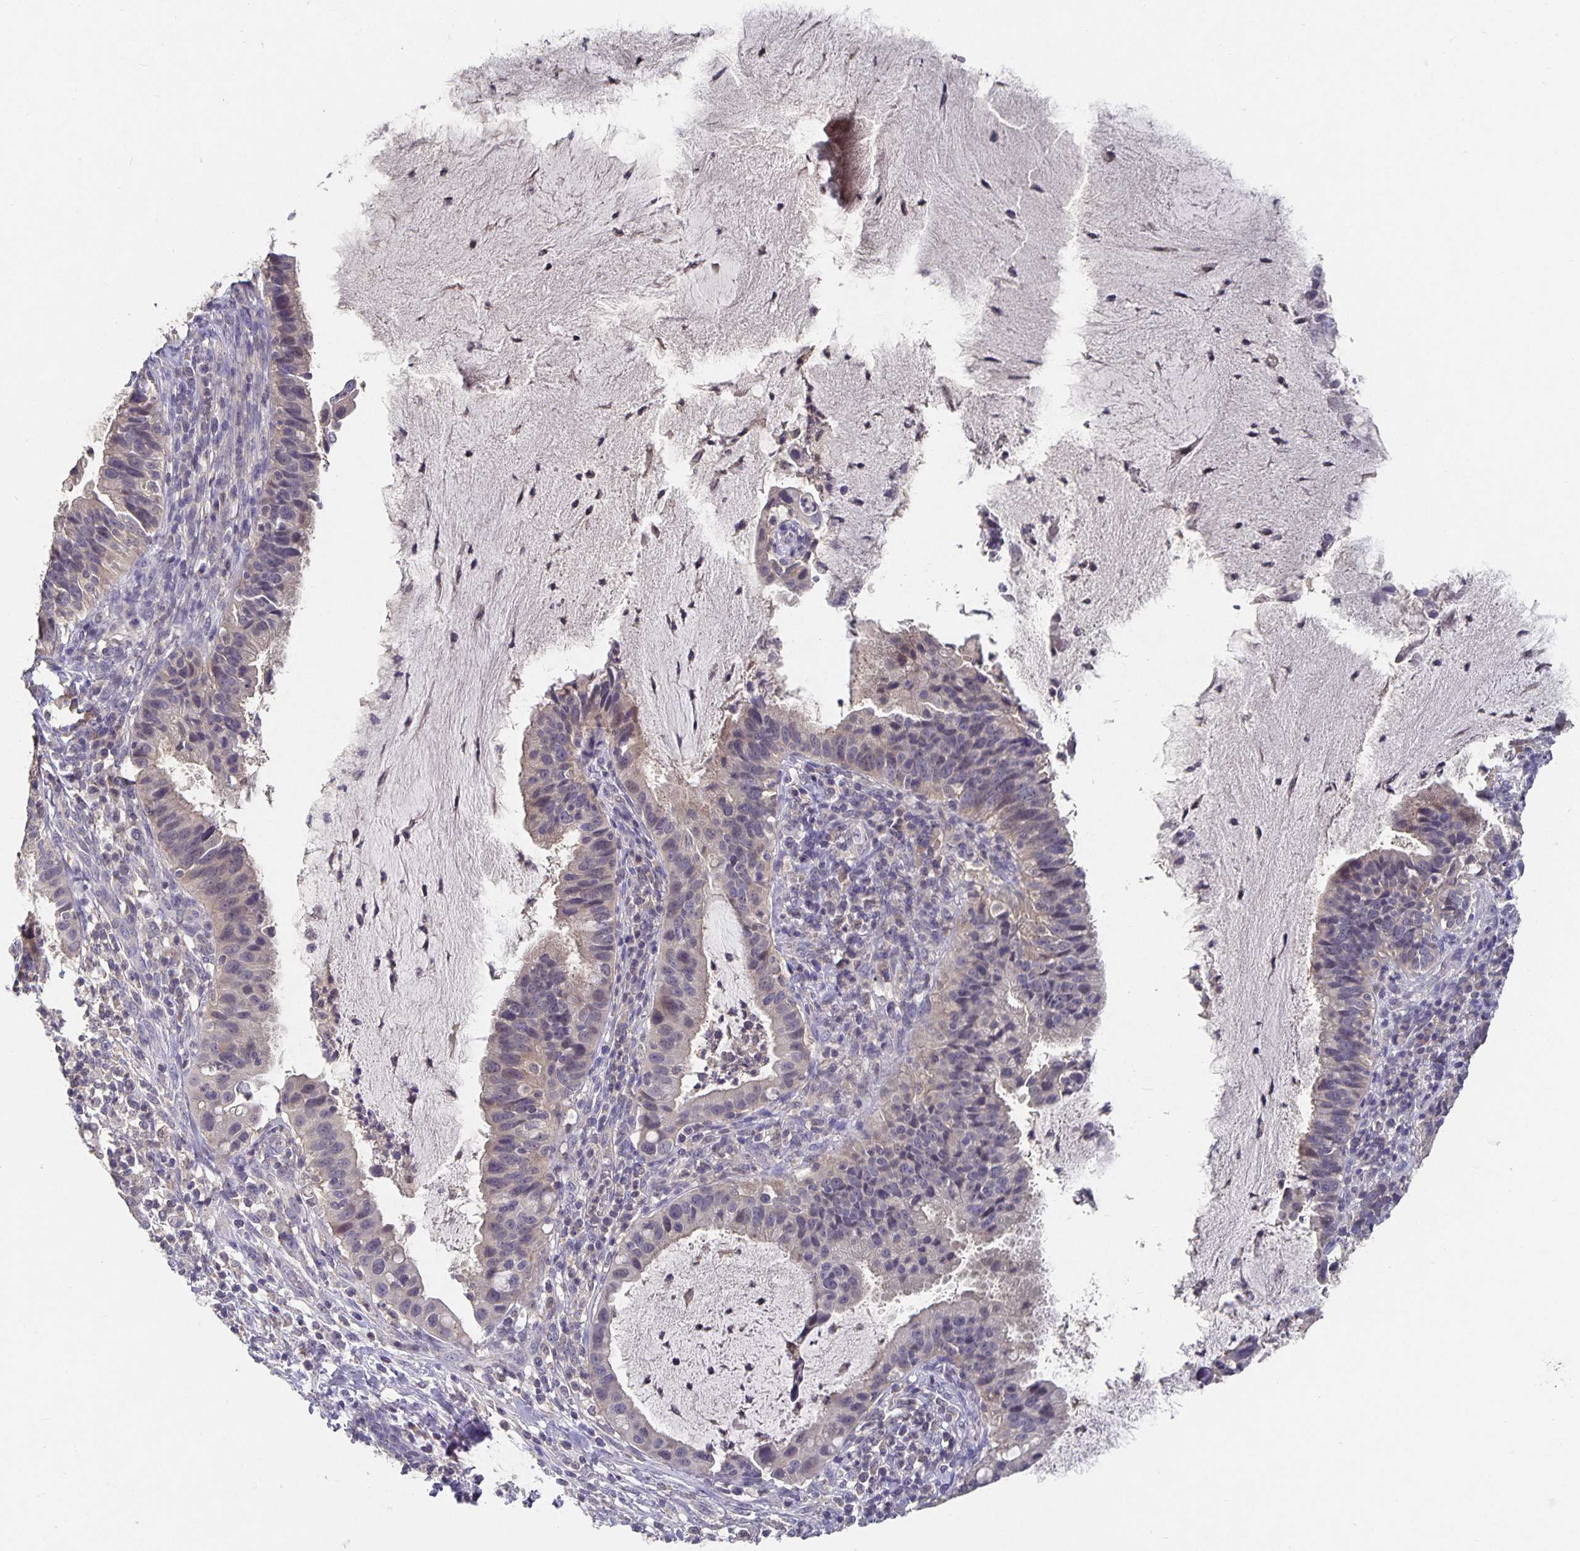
{"staining": {"intensity": "weak", "quantity": "25%-75%", "location": "cytoplasmic/membranous"}, "tissue": "cervical cancer", "cell_type": "Tumor cells", "image_type": "cancer", "snomed": [{"axis": "morphology", "description": "Adenocarcinoma, NOS"}, {"axis": "topography", "description": "Cervix"}], "caption": "Cervical cancer (adenocarcinoma) stained for a protein reveals weak cytoplasmic/membranous positivity in tumor cells.", "gene": "HEPN1", "patient": {"sex": "female", "age": 34}}